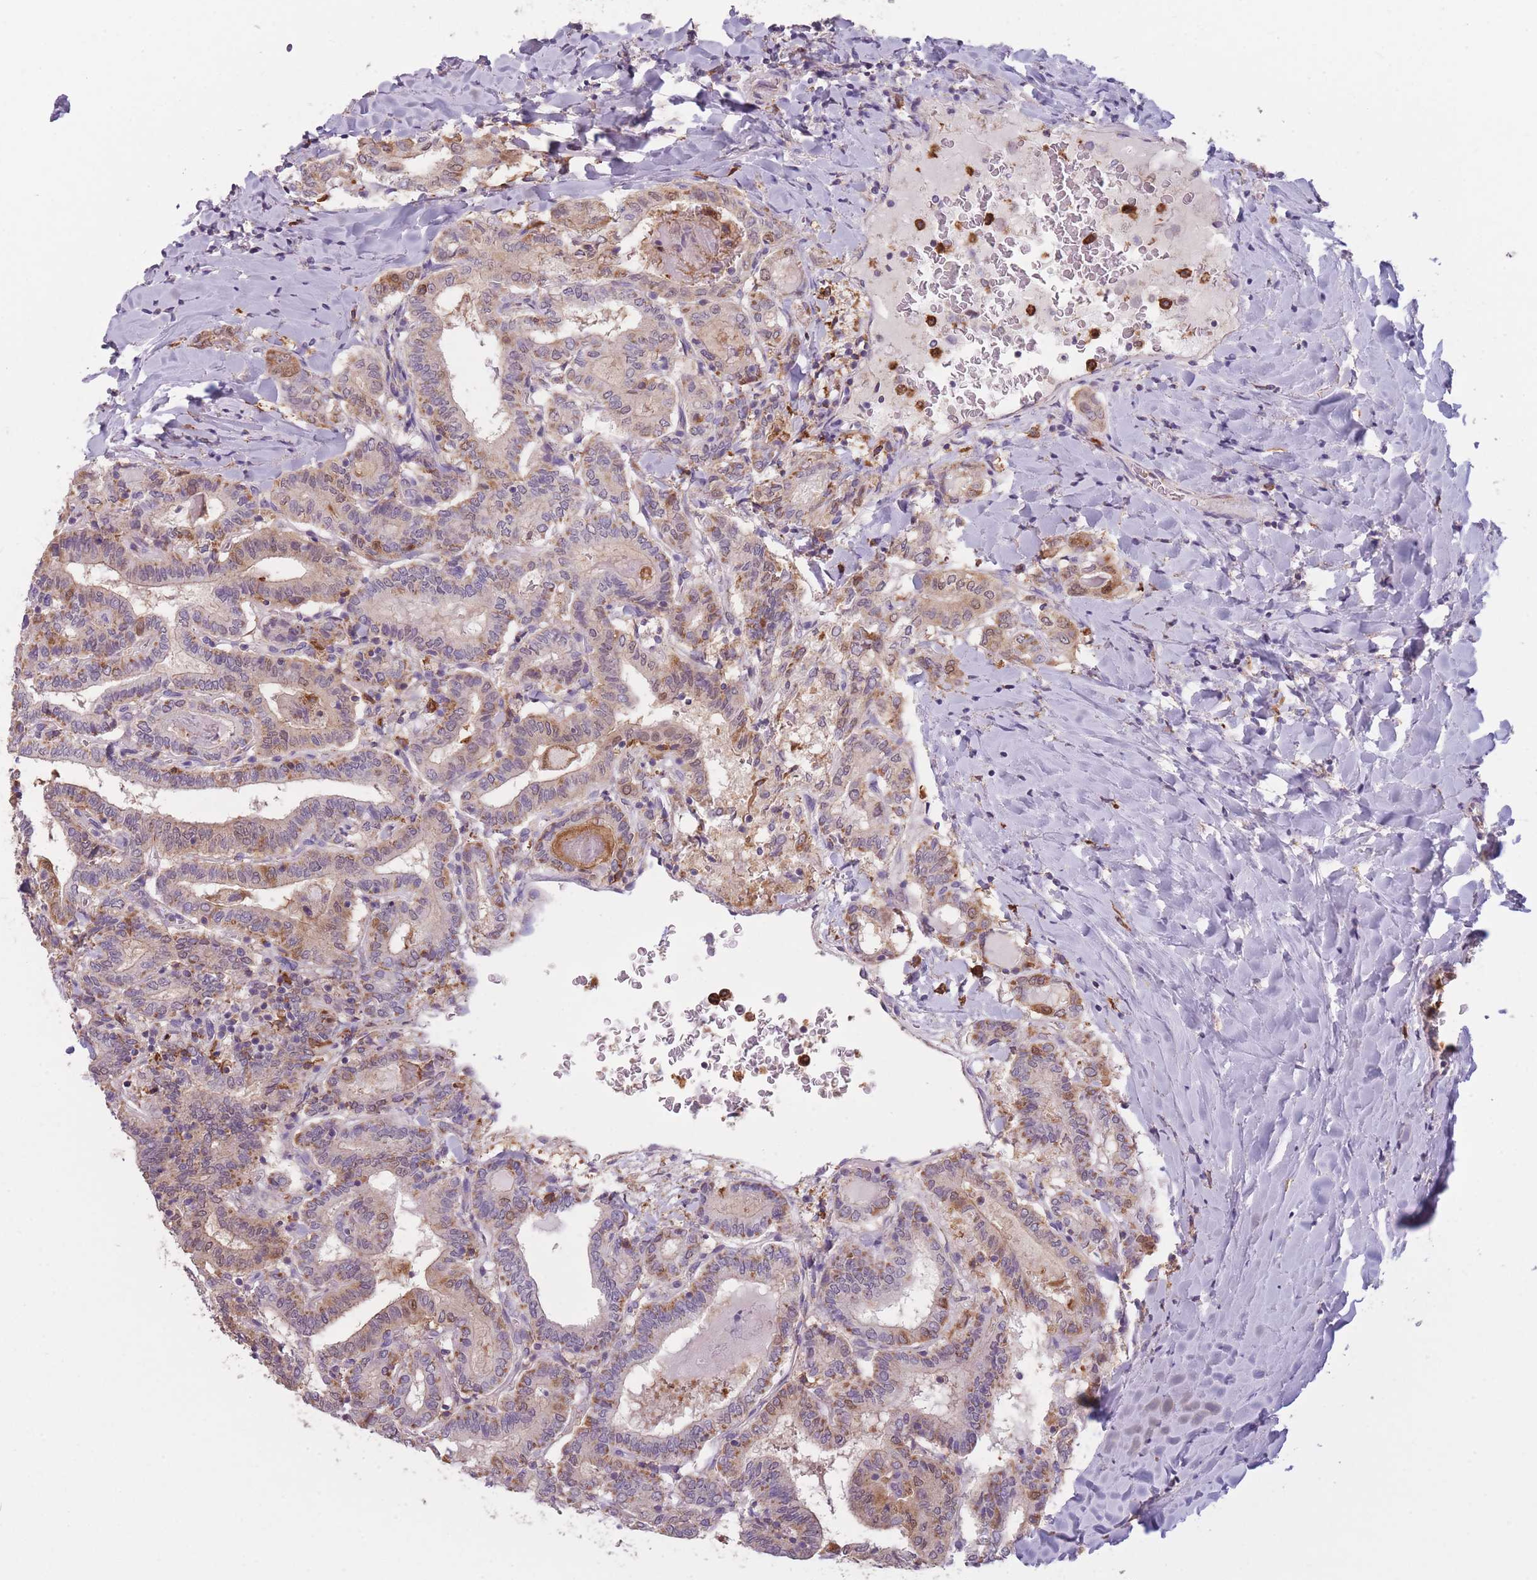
{"staining": {"intensity": "moderate", "quantity": ">75%", "location": "cytoplasmic/membranous"}, "tissue": "thyroid cancer", "cell_type": "Tumor cells", "image_type": "cancer", "snomed": [{"axis": "morphology", "description": "Papillary adenocarcinoma, NOS"}, {"axis": "topography", "description": "Thyroid gland"}], "caption": "Thyroid papillary adenocarcinoma was stained to show a protein in brown. There is medium levels of moderate cytoplasmic/membranous expression in approximately >75% of tumor cells.", "gene": "PRAM1", "patient": {"sex": "female", "age": 72}}